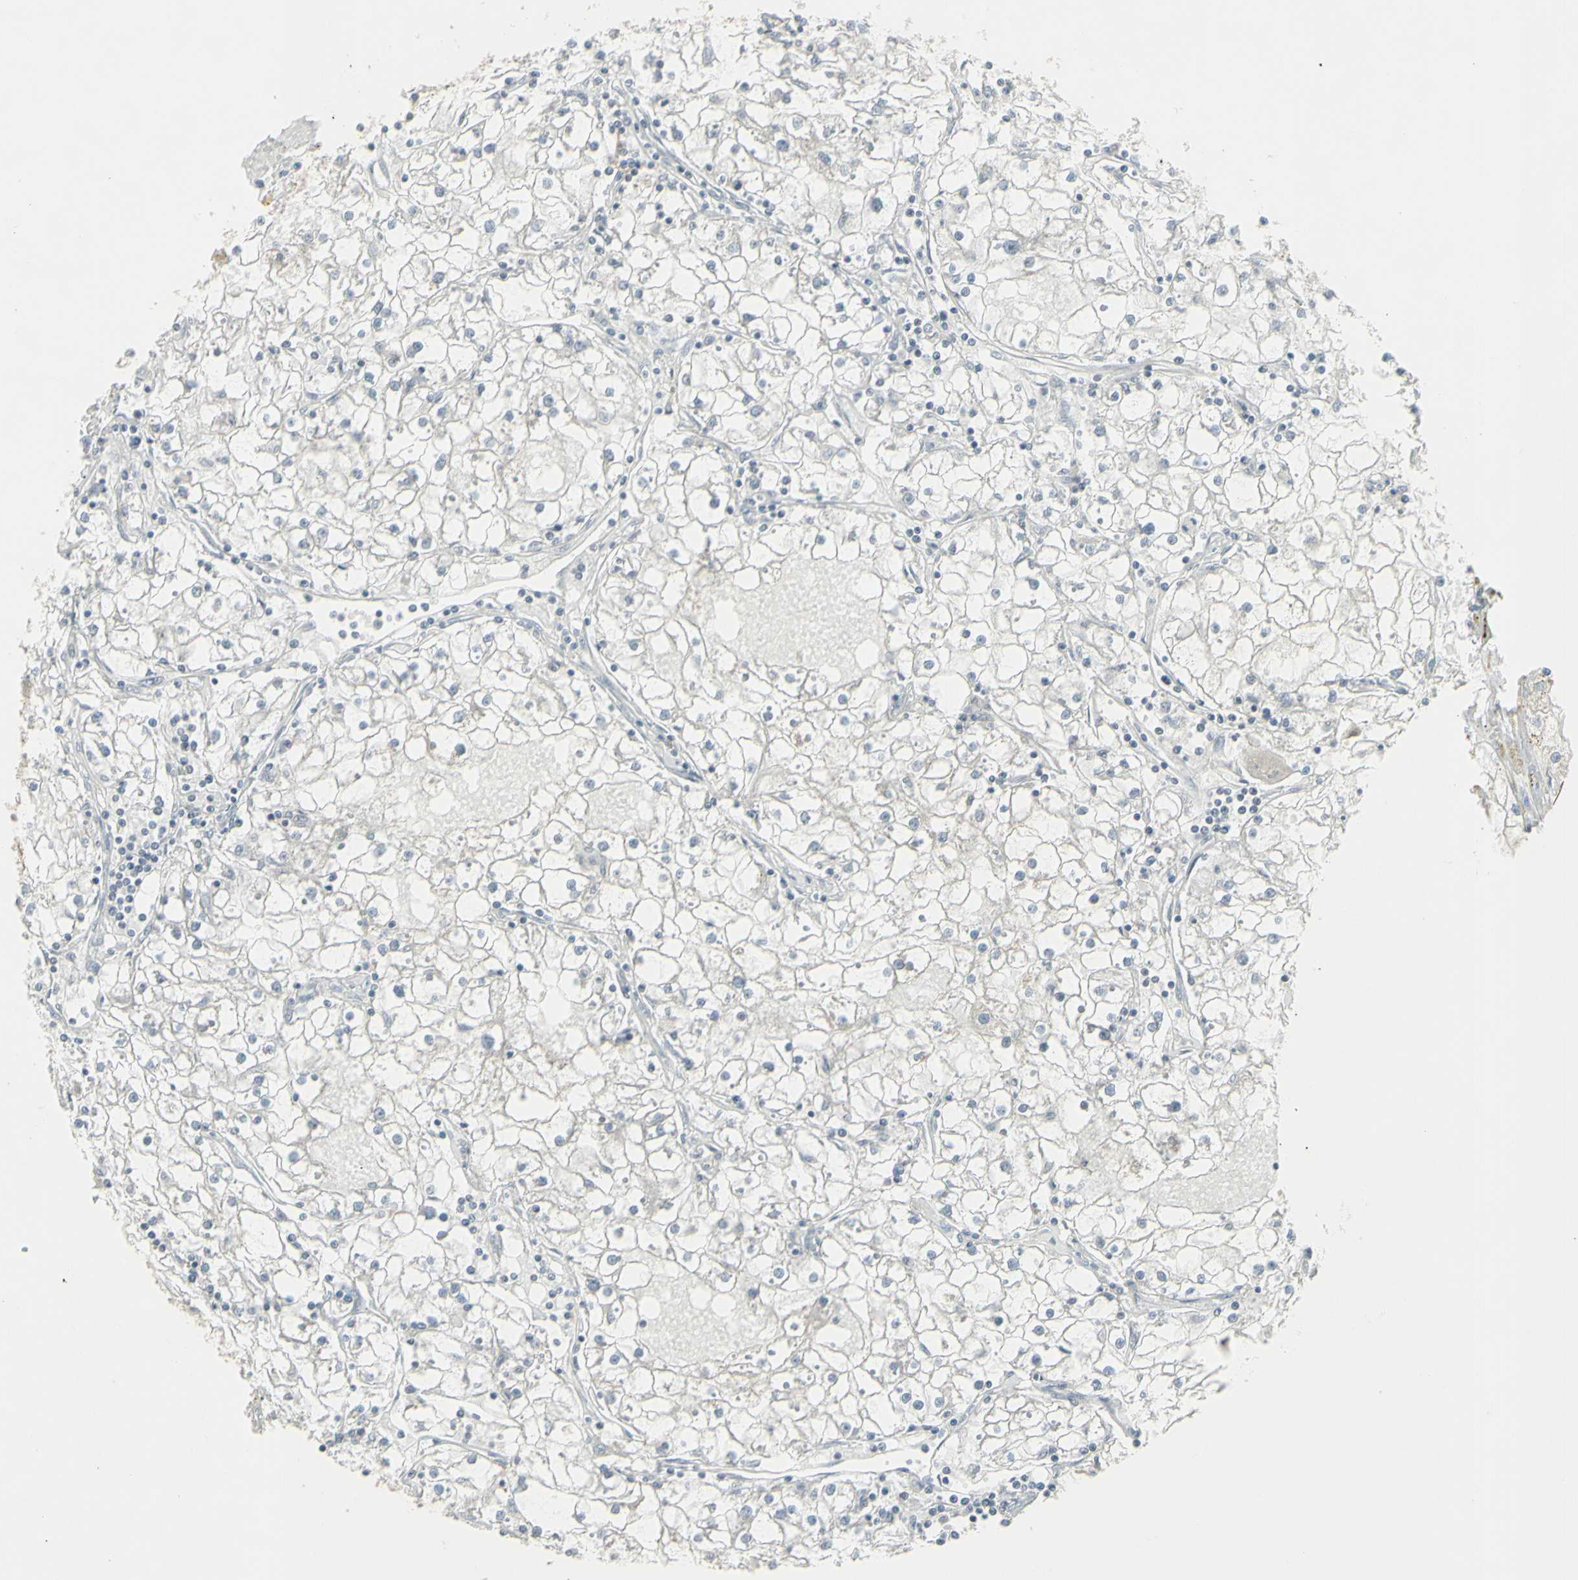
{"staining": {"intensity": "negative", "quantity": "none", "location": "none"}, "tissue": "renal cancer", "cell_type": "Tumor cells", "image_type": "cancer", "snomed": [{"axis": "morphology", "description": "Adenocarcinoma, NOS"}, {"axis": "topography", "description": "Kidney"}], "caption": "Immunohistochemistry of human renal adenocarcinoma demonstrates no staining in tumor cells.", "gene": "SAMSN1", "patient": {"sex": "male", "age": 56}}